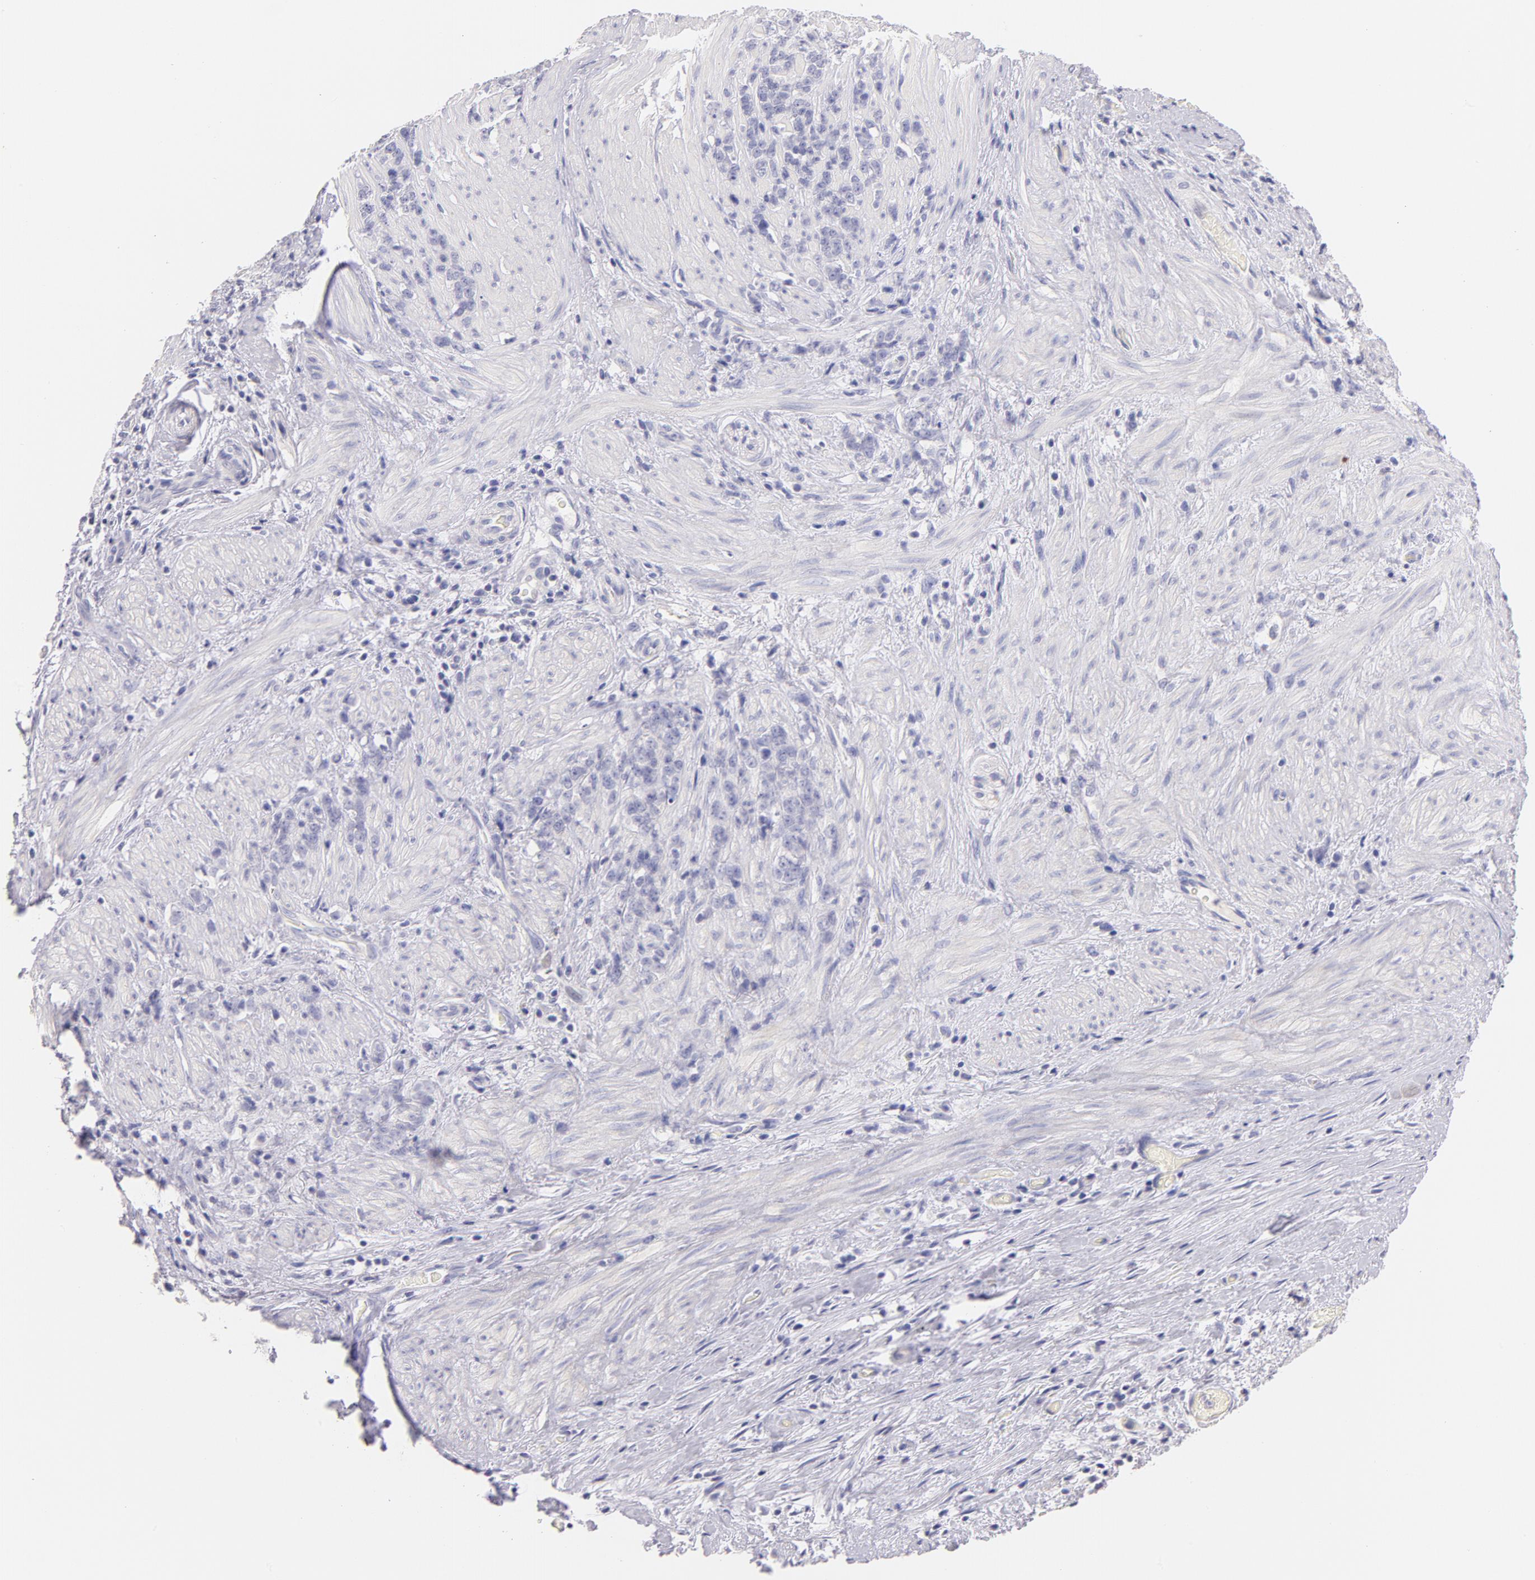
{"staining": {"intensity": "negative", "quantity": "none", "location": "none"}, "tissue": "stomach cancer", "cell_type": "Tumor cells", "image_type": "cancer", "snomed": [{"axis": "morphology", "description": "Adenocarcinoma, NOS"}, {"axis": "topography", "description": "Stomach, lower"}], "caption": "Immunohistochemistry (IHC) of stomach adenocarcinoma reveals no expression in tumor cells. (Brightfield microscopy of DAB (3,3'-diaminobenzidine) IHC at high magnification).", "gene": "CD44", "patient": {"sex": "male", "age": 88}}